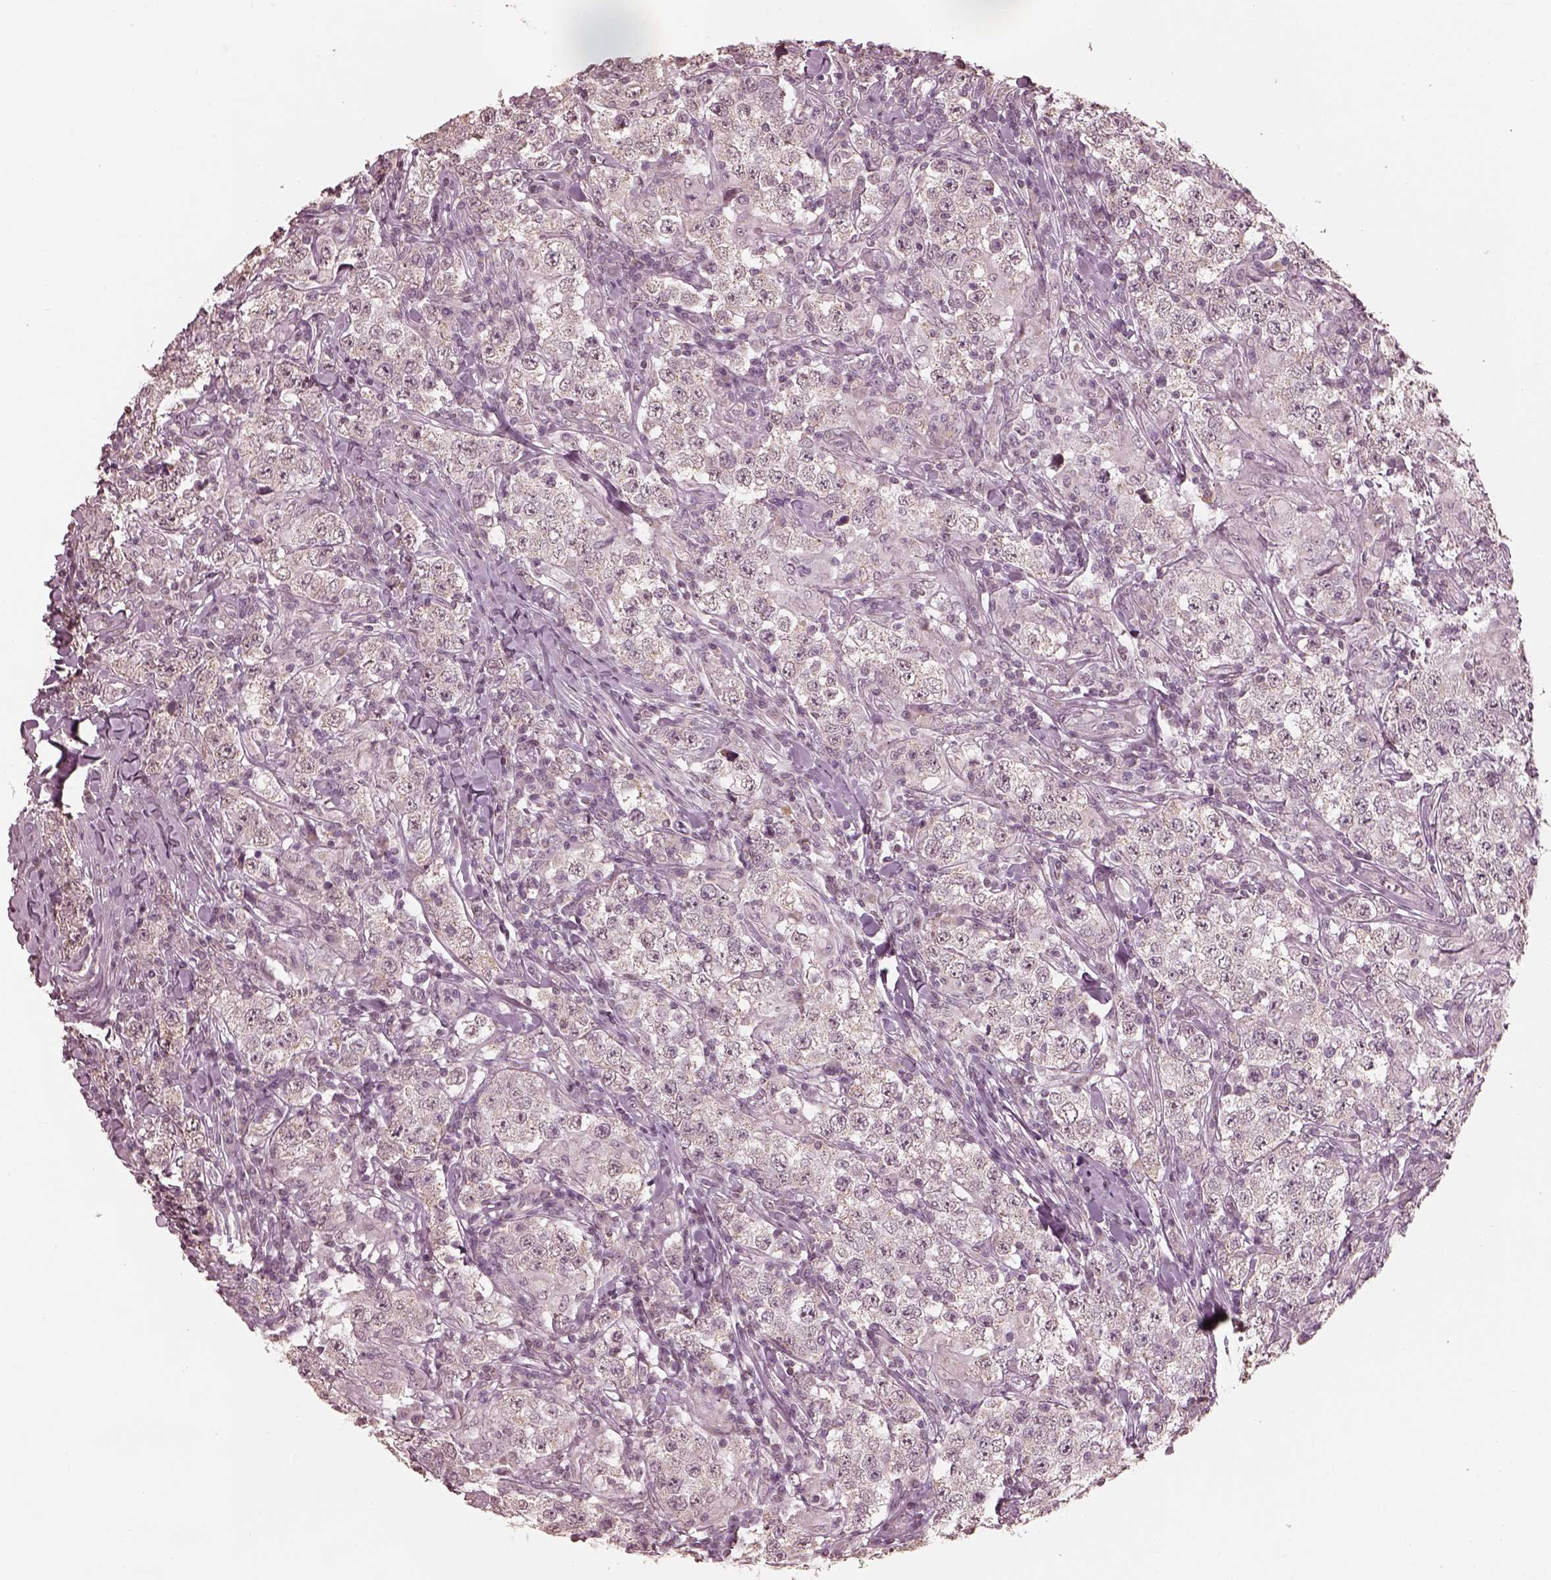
{"staining": {"intensity": "negative", "quantity": "none", "location": "none"}, "tissue": "testis cancer", "cell_type": "Tumor cells", "image_type": "cancer", "snomed": [{"axis": "morphology", "description": "Seminoma, NOS"}, {"axis": "morphology", "description": "Carcinoma, Embryonal, NOS"}, {"axis": "topography", "description": "Testis"}], "caption": "DAB immunohistochemical staining of seminoma (testis) shows no significant staining in tumor cells. The staining is performed using DAB brown chromogen with nuclei counter-stained in using hematoxylin.", "gene": "SLC7A4", "patient": {"sex": "male", "age": 41}}